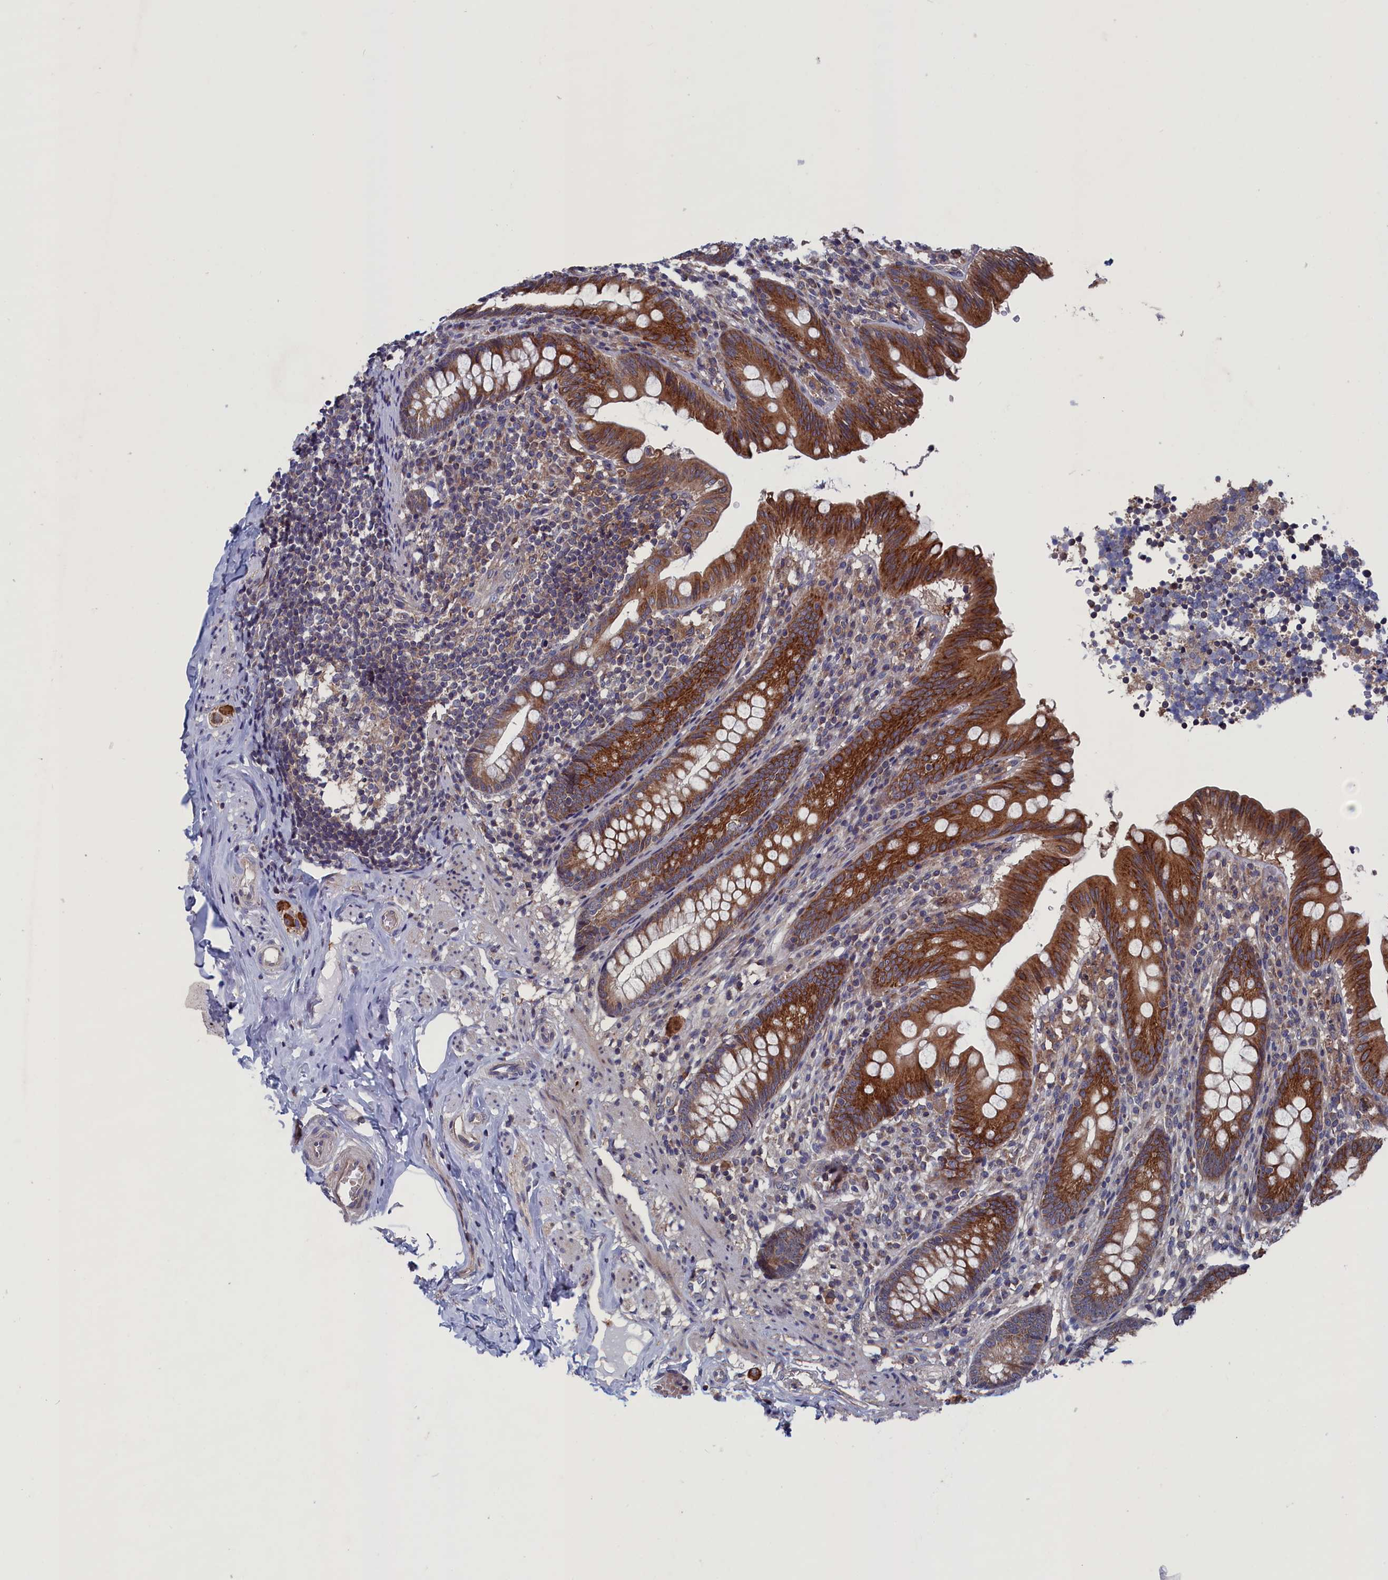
{"staining": {"intensity": "strong", "quantity": ">75%", "location": "cytoplasmic/membranous"}, "tissue": "appendix", "cell_type": "Glandular cells", "image_type": "normal", "snomed": [{"axis": "morphology", "description": "Normal tissue, NOS"}, {"axis": "topography", "description": "Appendix"}], "caption": "Immunohistochemistry of normal human appendix reveals high levels of strong cytoplasmic/membranous expression in approximately >75% of glandular cells. (brown staining indicates protein expression, while blue staining denotes nuclei).", "gene": "SPATA13", "patient": {"sex": "male", "age": 55}}